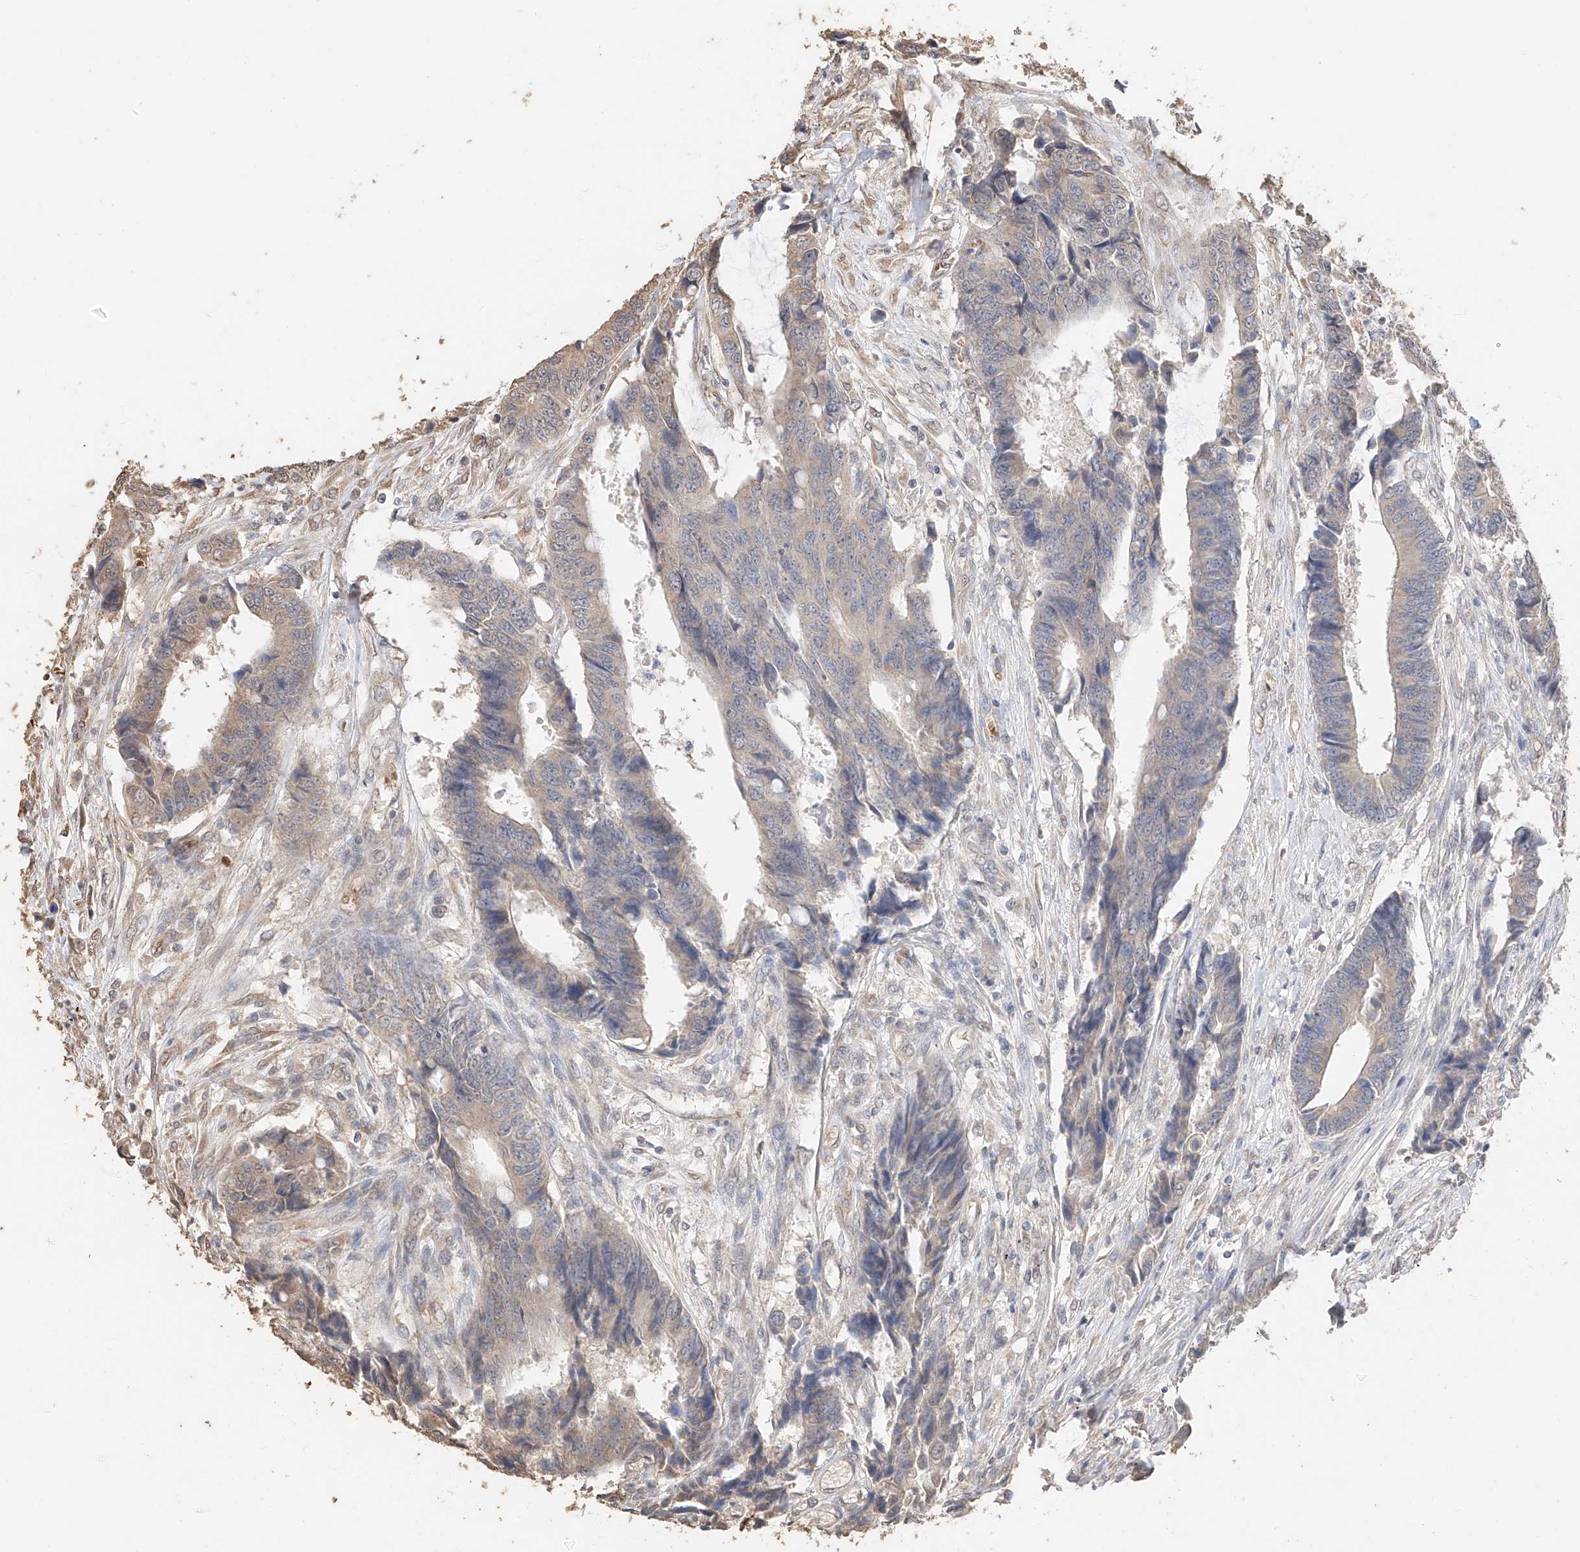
{"staining": {"intensity": "weak", "quantity": "<25%", "location": "cytoplasmic/membranous"}, "tissue": "colorectal cancer", "cell_type": "Tumor cells", "image_type": "cancer", "snomed": [{"axis": "morphology", "description": "Adenocarcinoma, NOS"}, {"axis": "topography", "description": "Rectum"}], "caption": "This is an immunohistochemistry (IHC) histopathology image of colorectal cancer. There is no staining in tumor cells.", "gene": "IL22RA2", "patient": {"sex": "male", "age": 84}}